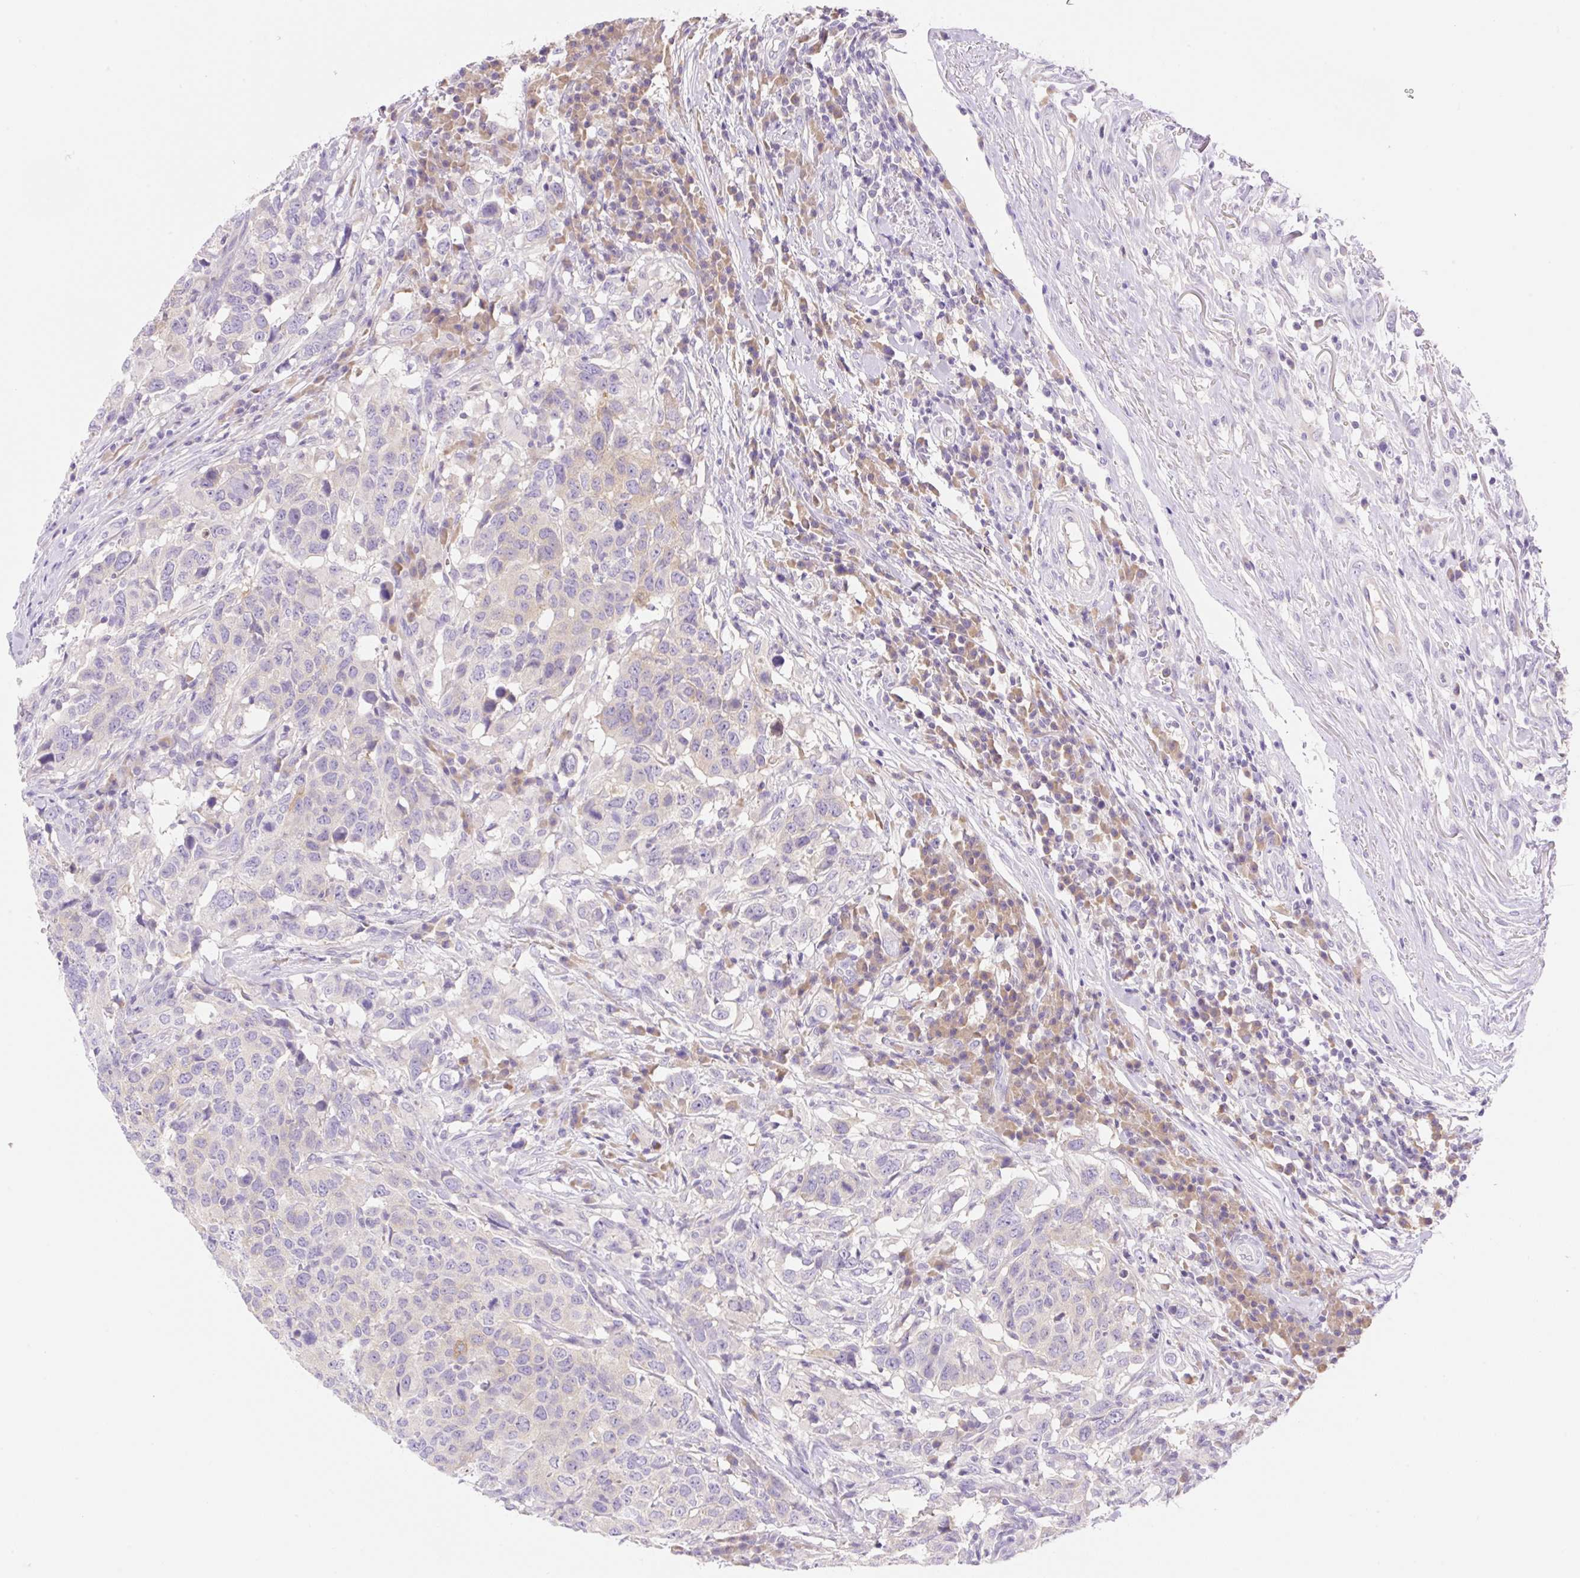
{"staining": {"intensity": "negative", "quantity": "none", "location": "none"}, "tissue": "head and neck cancer", "cell_type": "Tumor cells", "image_type": "cancer", "snomed": [{"axis": "morphology", "description": "Normal tissue, NOS"}, {"axis": "morphology", "description": "Squamous cell carcinoma, NOS"}, {"axis": "topography", "description": "Skeletal muscle"}, {"axis": "topography", "description": "Vascular tissue"}, {"axis": "topography", "description": "Peripheral nerve tissue"}, {"axis": "topography", "description": "Head-Neck"}], "caption": "High magnification brightfield microscopy of head and neck cancer (squamous cell carcinoma) stained with DAB (brown) and counterstained with hematoxylin (blue): tumor cells show no significant expression. The staining is performed using DAB (3,3'-diaminobenzidine) brown chromogen with nuclei counter-stained in using hematoxylin.", "gene": "DENND5A", "patient": {"sex": "male", "age": 66}}